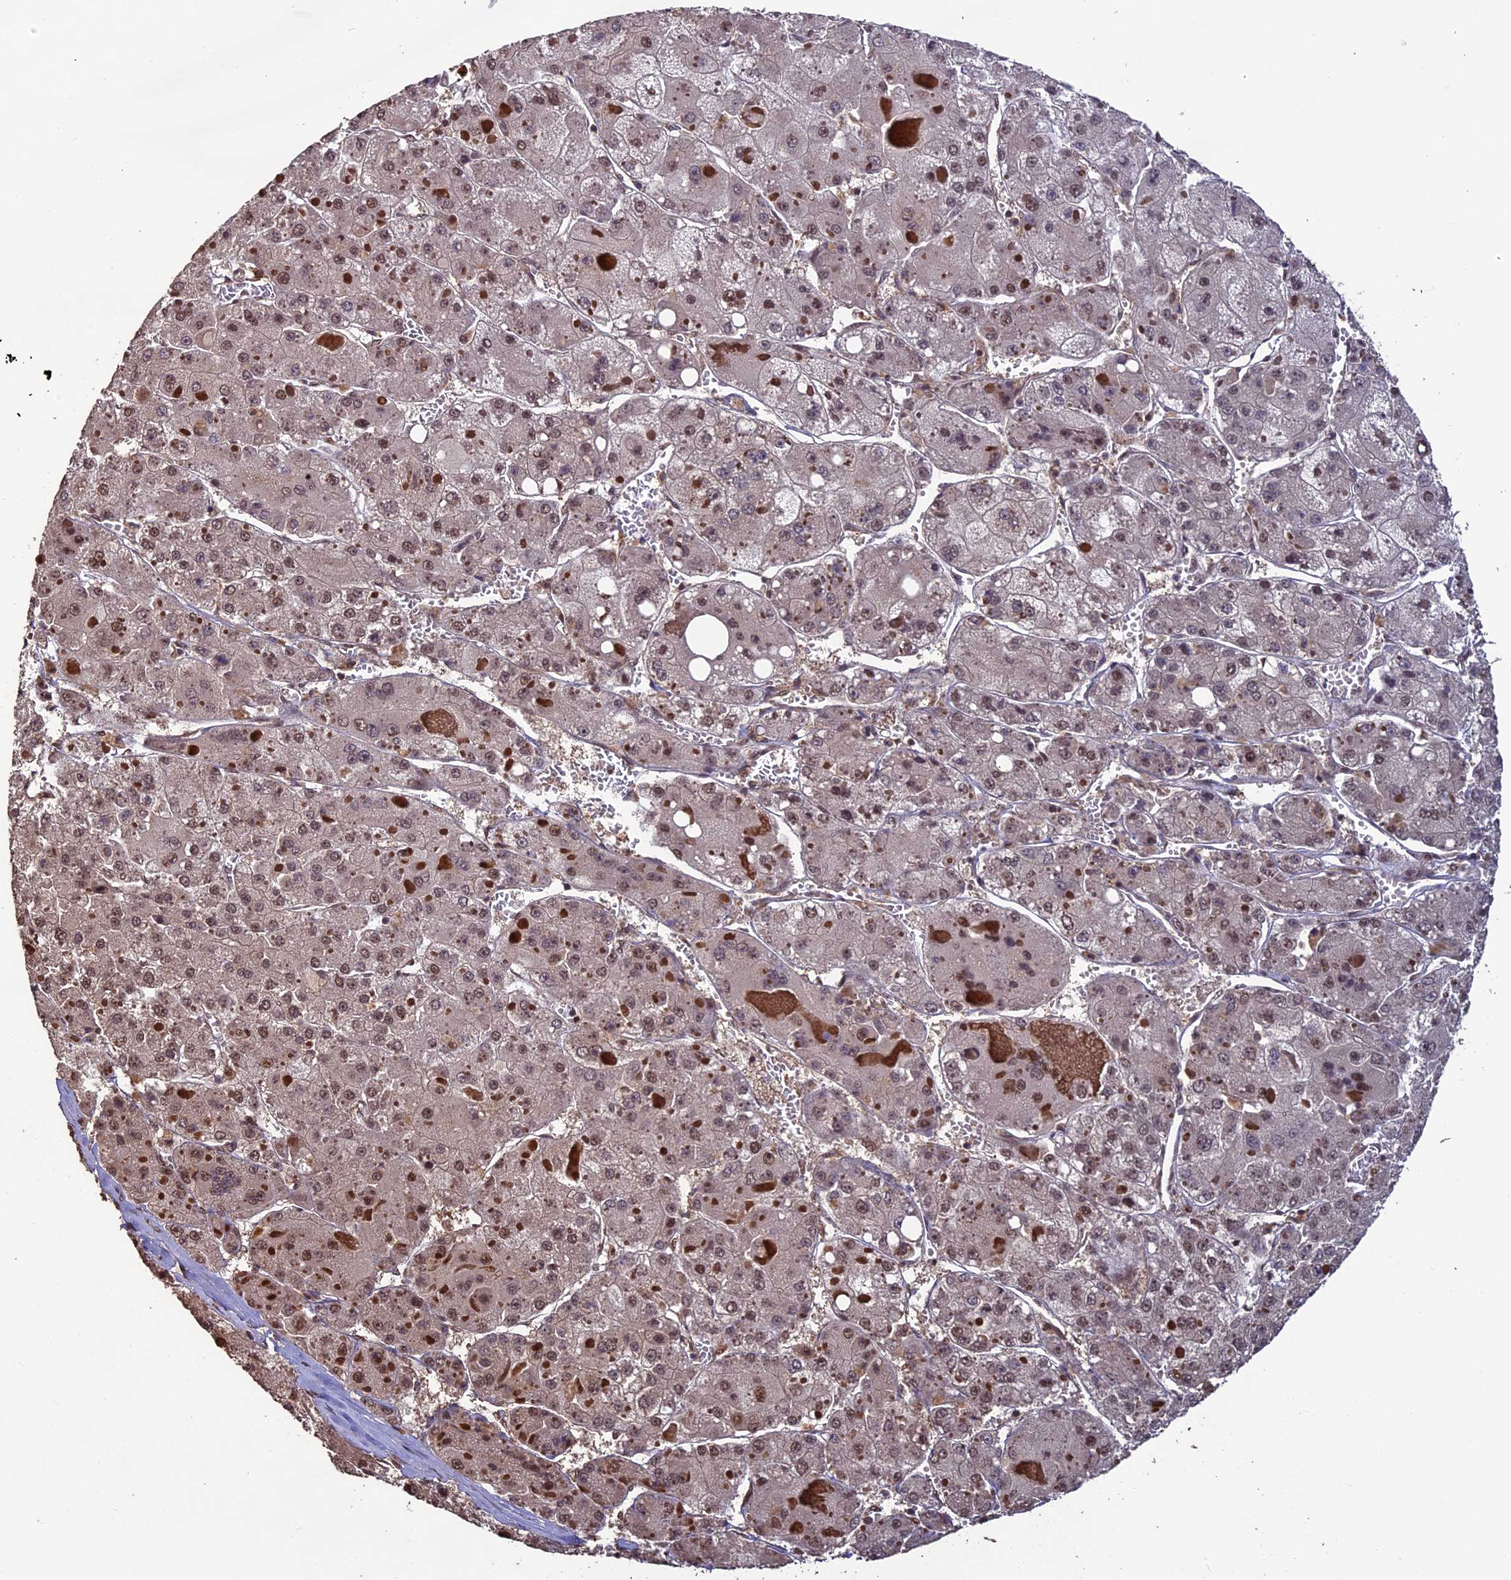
{"staining": {"intensity": "moderate", "quantity": "25%-75%", "location": "nuclear"}, "tissue": "liver cancer", "cell_type": "Tumor cells", "image_type": "cancer", "snomed": [{"axis": "morphology", "description": "Carcinoma, Hepatocellular, NOS"}, {"axis": "topography", "description": "Liver"}], "caption": "Tumor cells display moderate nuclear staining in approximately 25%-75% of cells in liver cancer.", "gene": "NAE1", "patient": {"sex": "female", "age": 73}}